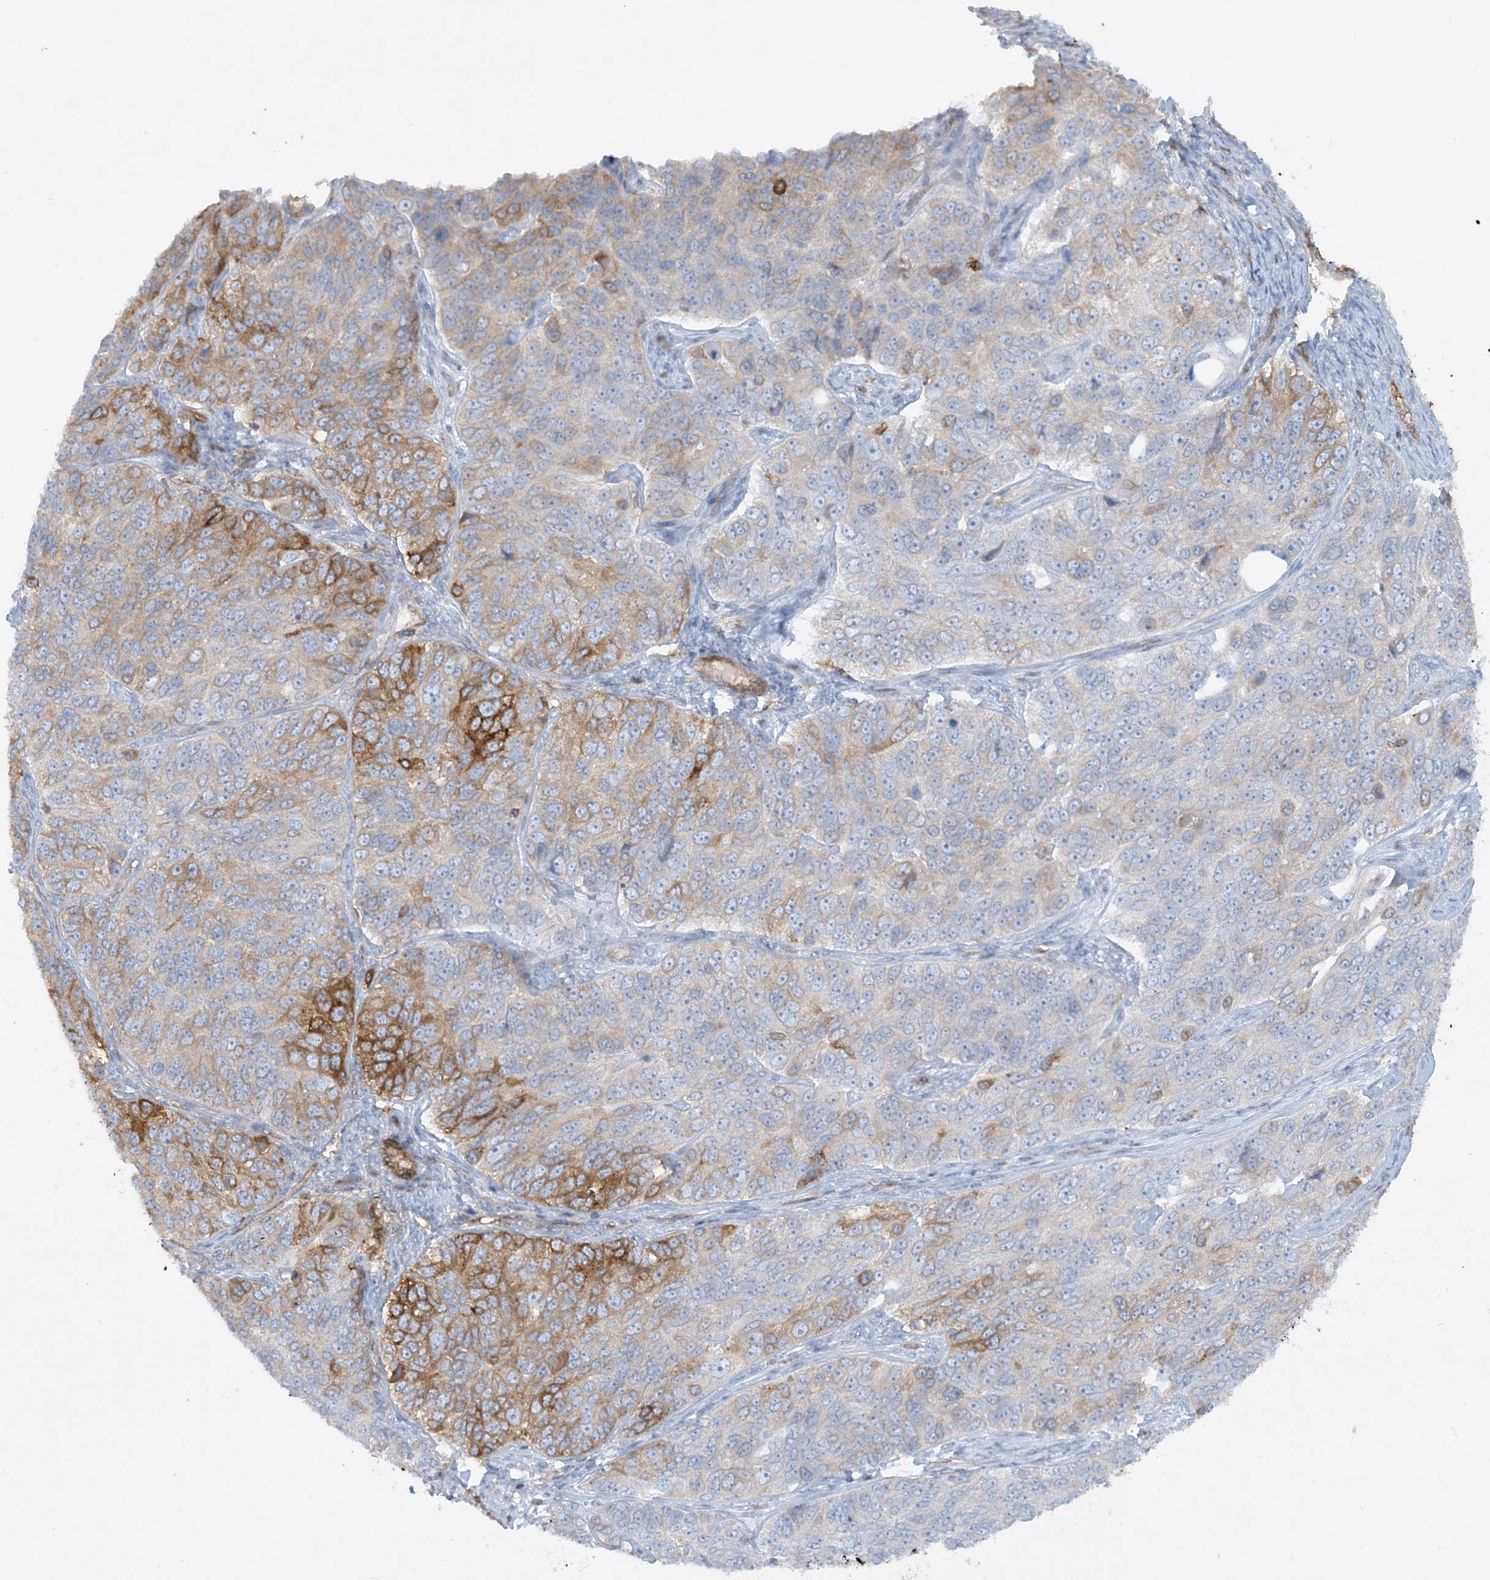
{"staining": {"intensity": "strong", "quantity": "<25%", "location": "cytoplasmic/membranous"}, "tissue": "ovarian cancer", "cell_type": "Tumor cells", "image_type": "cancer", "snomed": [{"axis": "morphology", "description": "Carcinoma, endometroid"}, {"axis": "topography", "description": "Ovary"}], "caption": "A histopathology image showing strong cytoplasmic/membranous staining in approximately <25% of tumor cells in ovarian endometroid carcinoma, as visualized by brown immunohistochemical staining.", "gene": "HLA-E", "patient": {"sex": "female", "age": 51}}